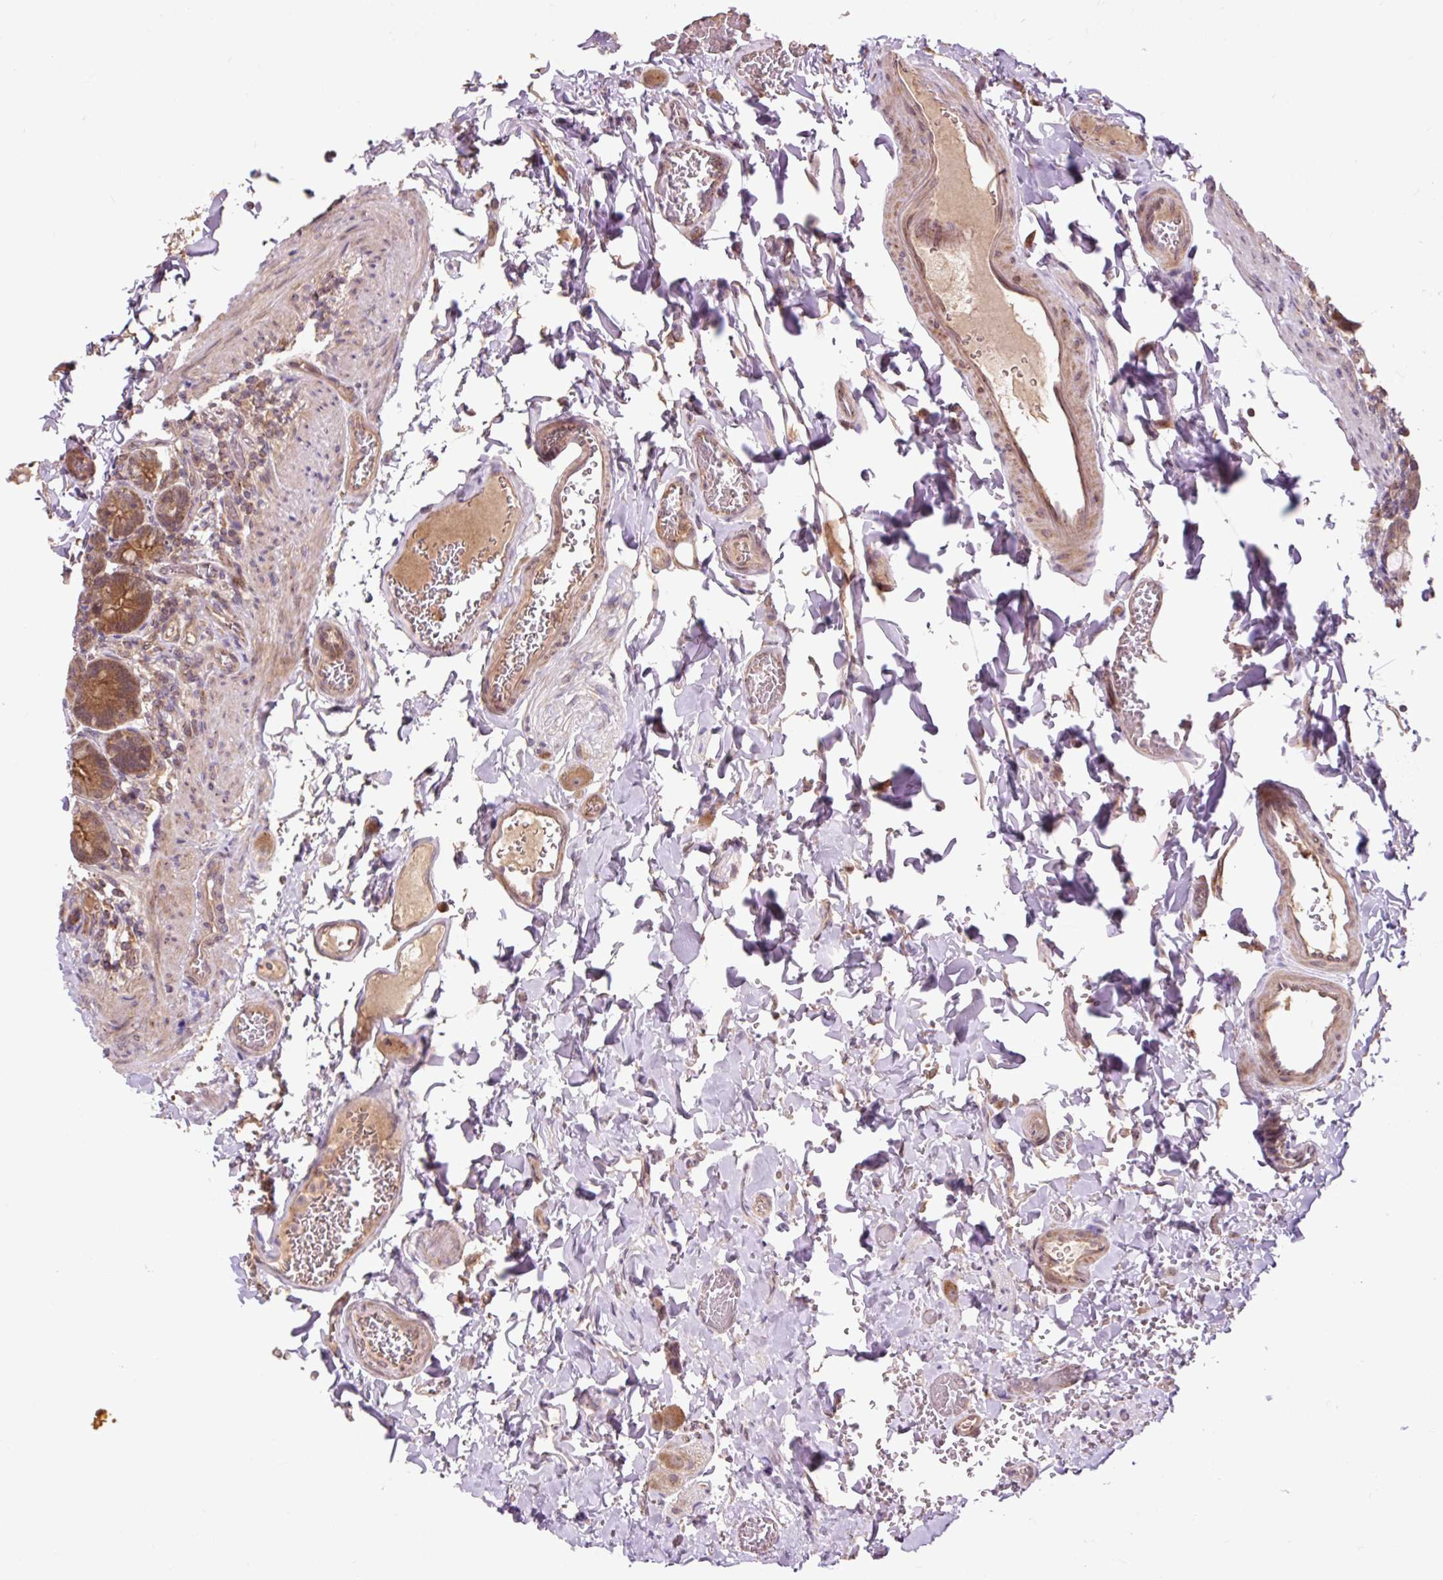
{"staining": {"intensity": "moderate", "quantity": ">75%", "location": "cytoplasmic/membranous"}, "tissue": "duodenum", "cell_type": "Glandular cells", "image_type": "normal", "snomed": [{"axis": "morphology", "description": "Normal tissue, NOS"}, {"axis": "topography", "description": "Duodenum"}], "caption": "IHC staining of benign duodenum, which shows medium levels of moderate cytoplasmic/membranous staining in approximately >75% of glandular cells indicating moderate cytoplasmic/membranous protein staining. The staining was performed using DAB (brown) for protein detection and nuclei were counterstained in hematoxylin (blue).", "gene": "MMS19", "patient": {"sex": "female", "age": 62}}